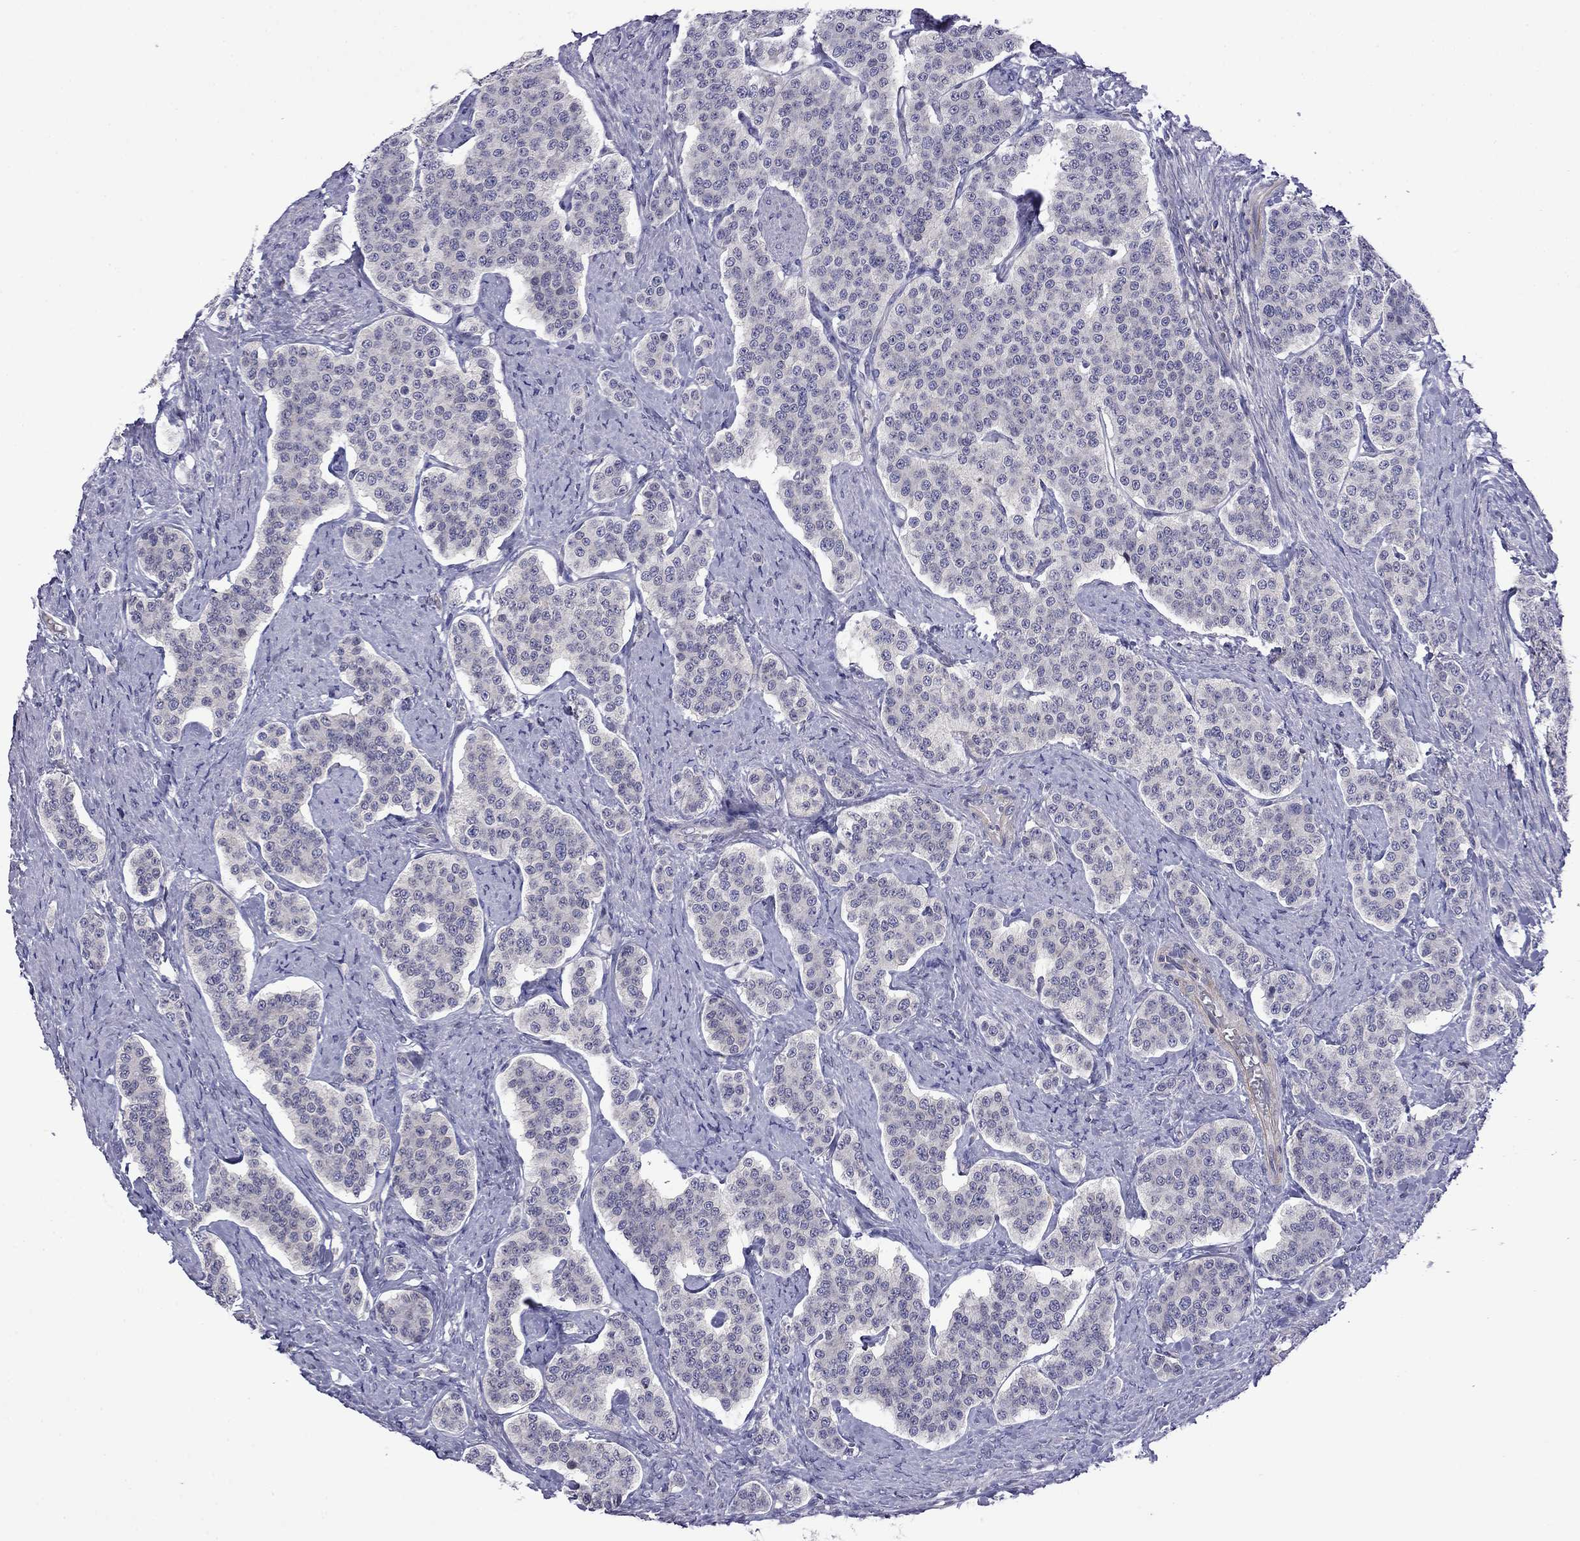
{"staining": {"intensity": "negative", "quantity": "none", "location": "none"}, "tissue": "carcinoid", "cell_type": "Tumor cells", "image_type": "cancer", "snomed": [{"axis": "morphology", "description": "Carcinoid, malignant, NOS"}, {"axis": "topography", "description": "Small intestine"}], "caption": "This histopathology image is of carcinoid stained with immunohistochemistry (IHC) to label a protein in brown with the nuclei are counter-stained blue. There is no positivity in tumor cells.", "gene": "PRR18", "patient": {"sex": "female", "age": 58}}